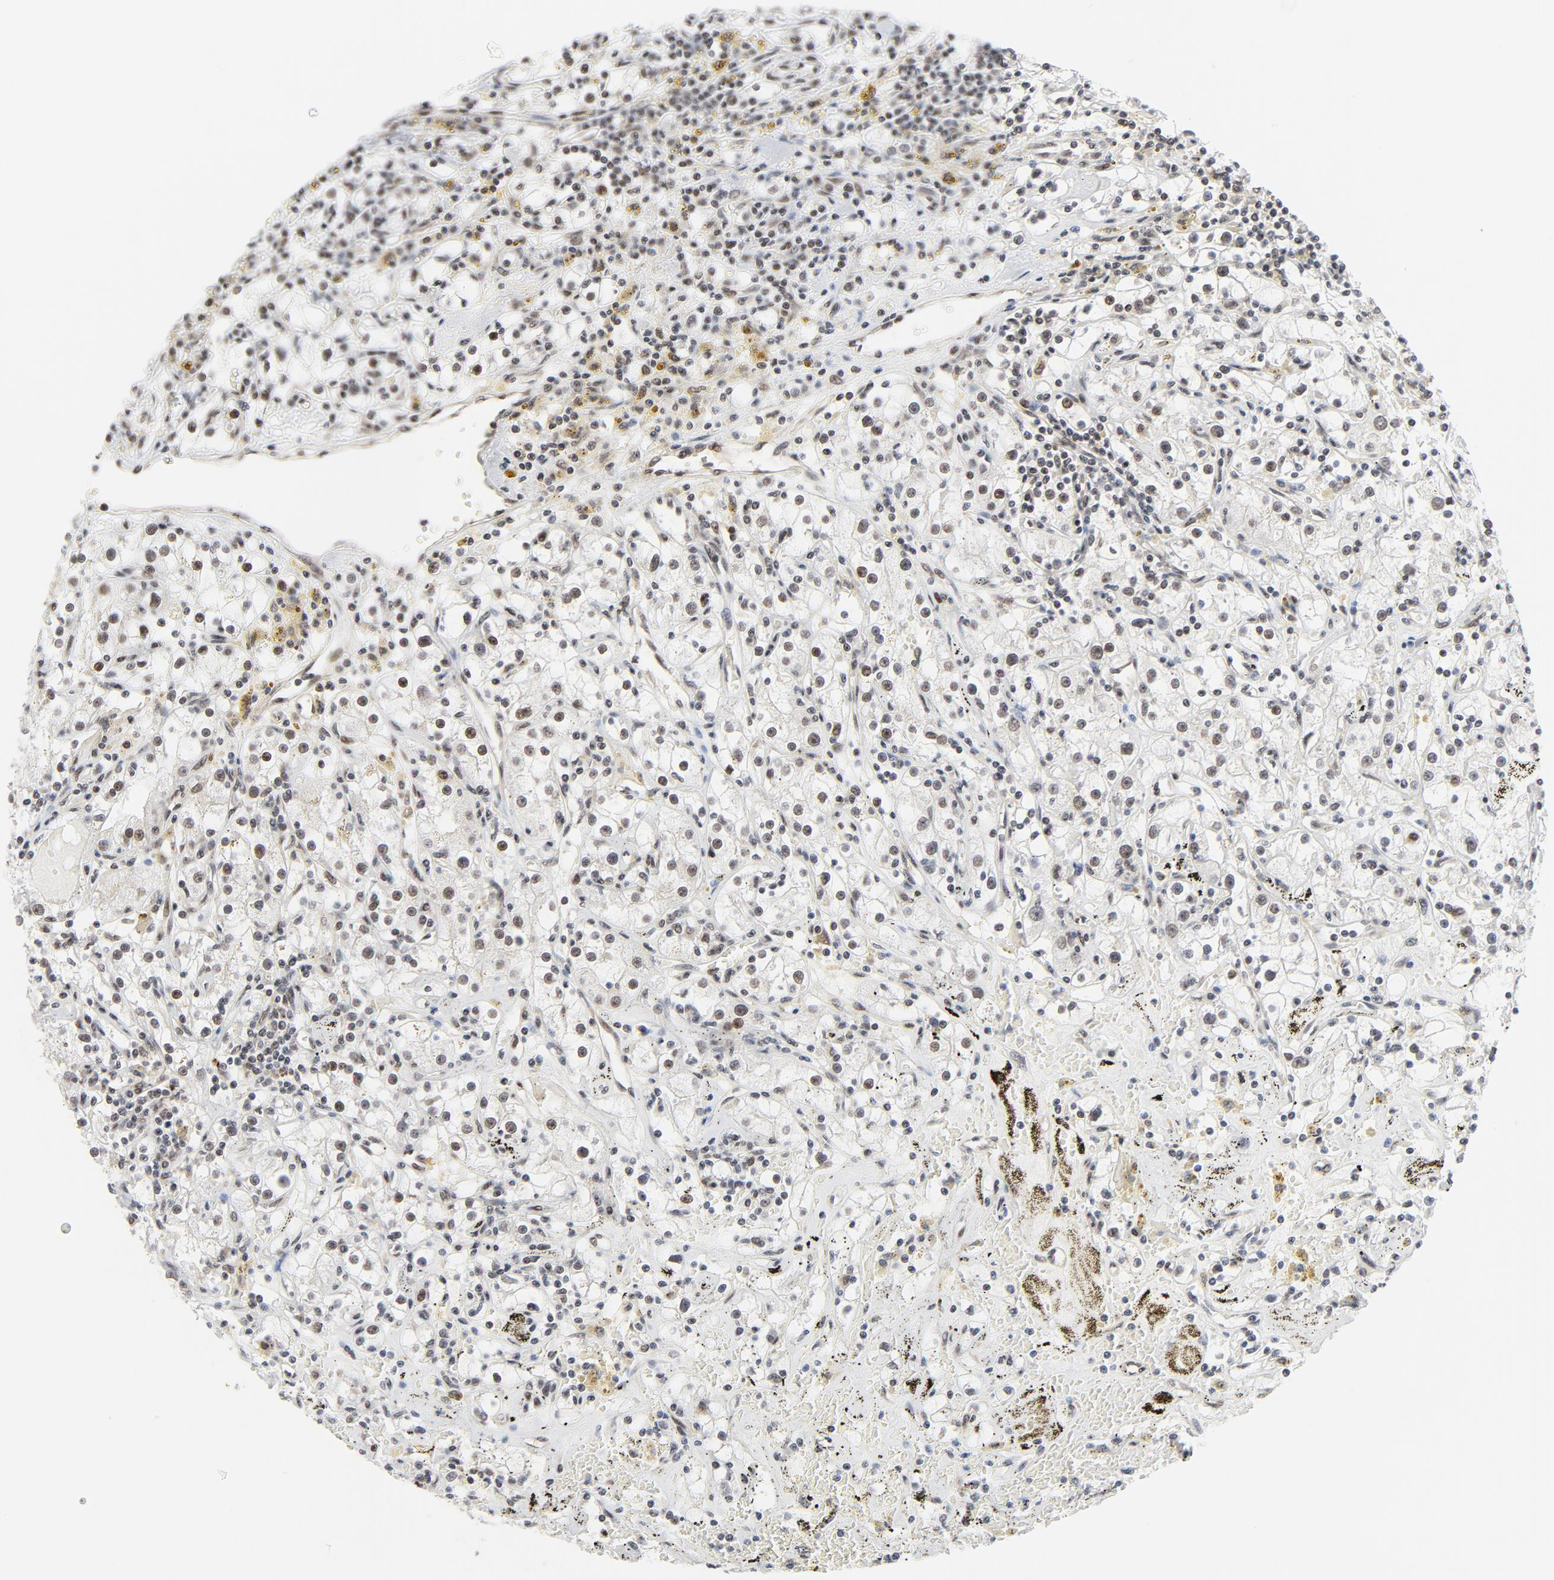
{"staining": {"intensity": "moderate", "quantity": "25%-75%", "location": "nuclear"}, "tissue": "renal cancer", "cell_type": "Tumor cells", "image_type": "cancer", "snomed": [{"axis": "morphology", "description": "Adenocarcinoma, NOS"}, {"axis": "topography", "description": "Kidney"}], "caption": "Immunohistochemistry (IHC) staining of adenocarcinoma (renal), which displays medium levels of moderate nuclear positivity in about 25%-75% of tumor cells indicating moderate nuclear protein positivity. The staining was performed using DAB (3,3'-diaminobenzidine) (brown) for protein detection and nuclei were counterstained in hematoxylin (blue).", "gene": "ERCC1", "patient": {"sex": "male", "age": 56}}